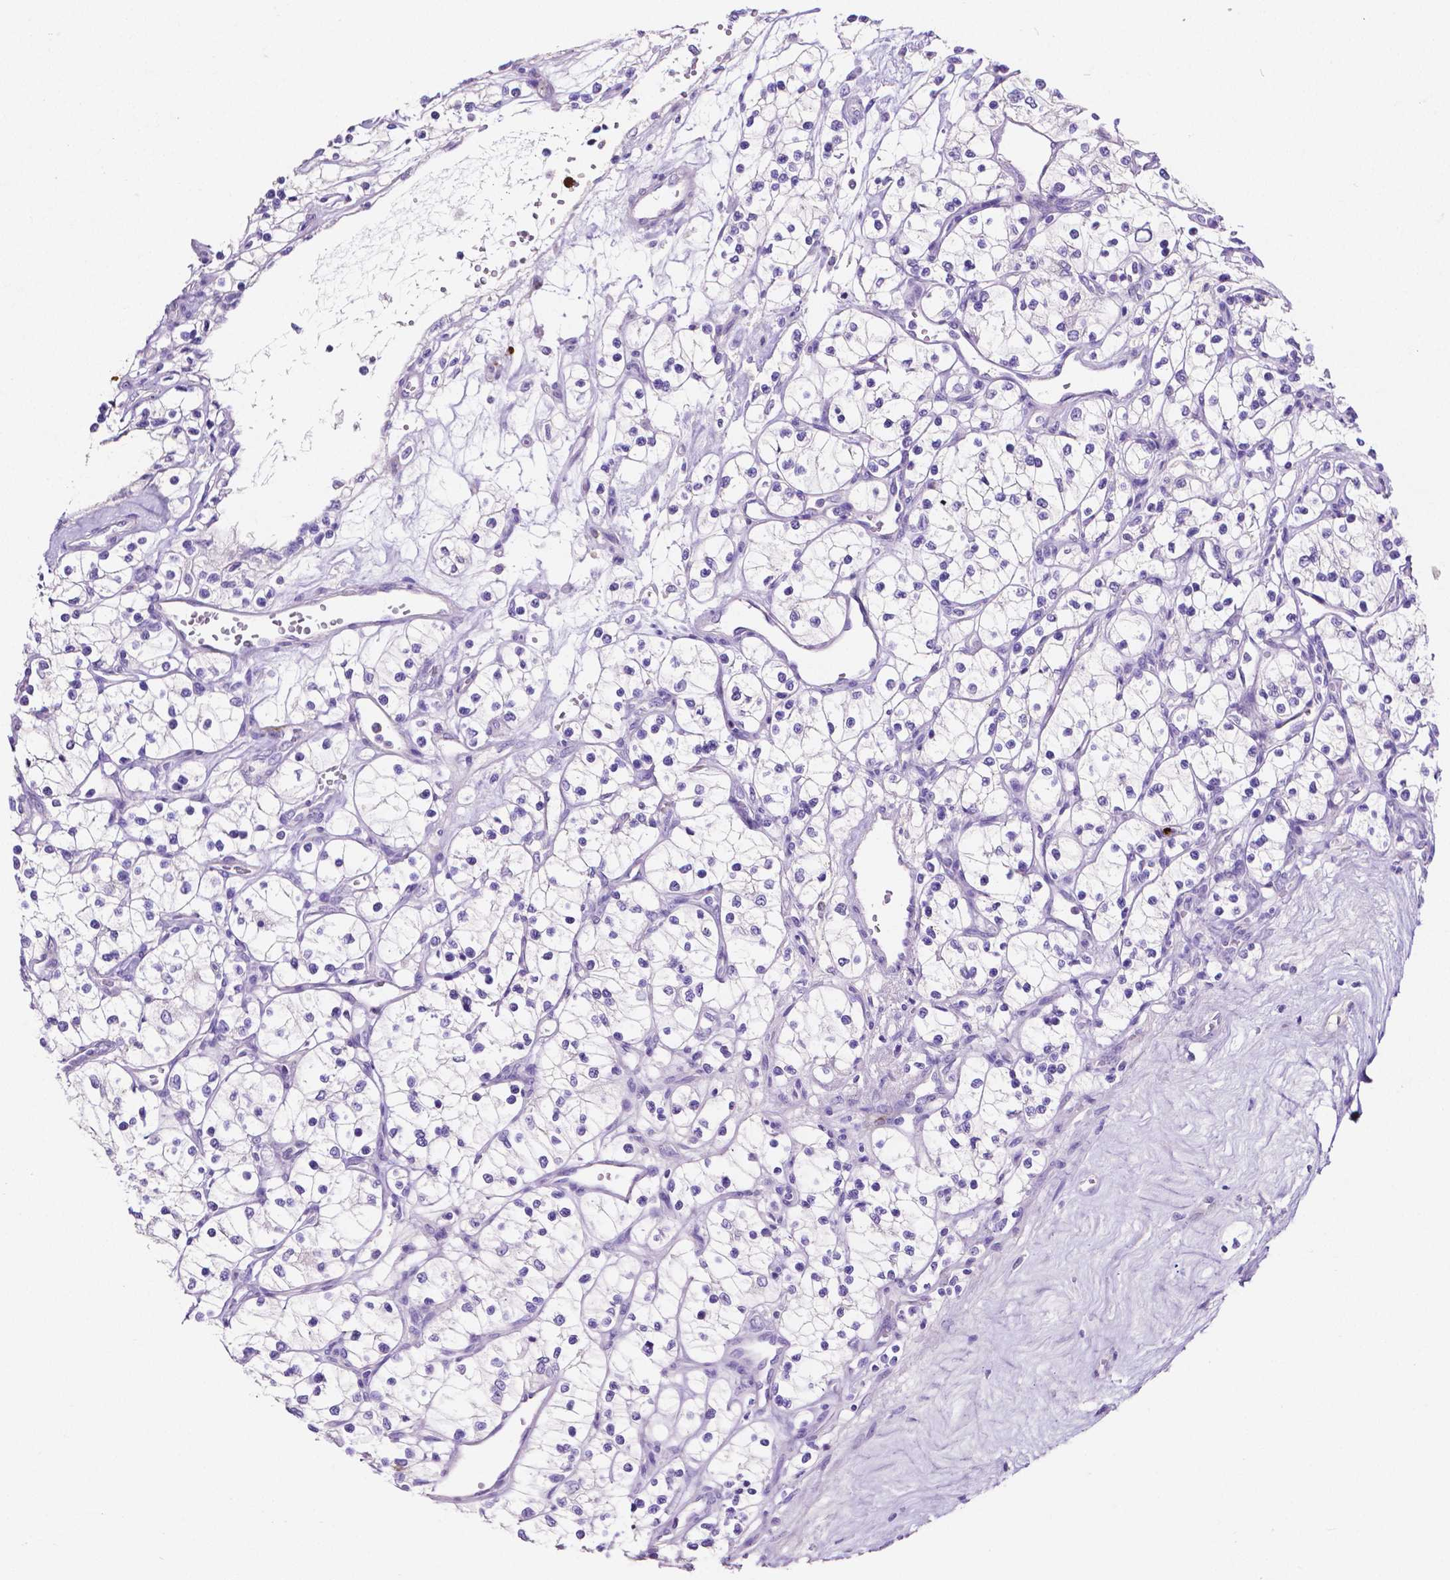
{"staining": {"intensity": "negative", "quantity": "none", "location": "none"}, "tissue": "renal cancer", "cell_type": "Tumor cells", "image_type": "cancer", "snomed": [{"axis": "morphology", "description": "Adenocarcinoma, NOS"}, {"axis": "topography", "description": "Kidney"}], "caption": "Adenocarcinoma (renal) stained for a protein using immunohistochemistry (IHC) displays no expression tumor cells.", "gene": "MMP9", "patient": {"sex": "female", "age": 69}}